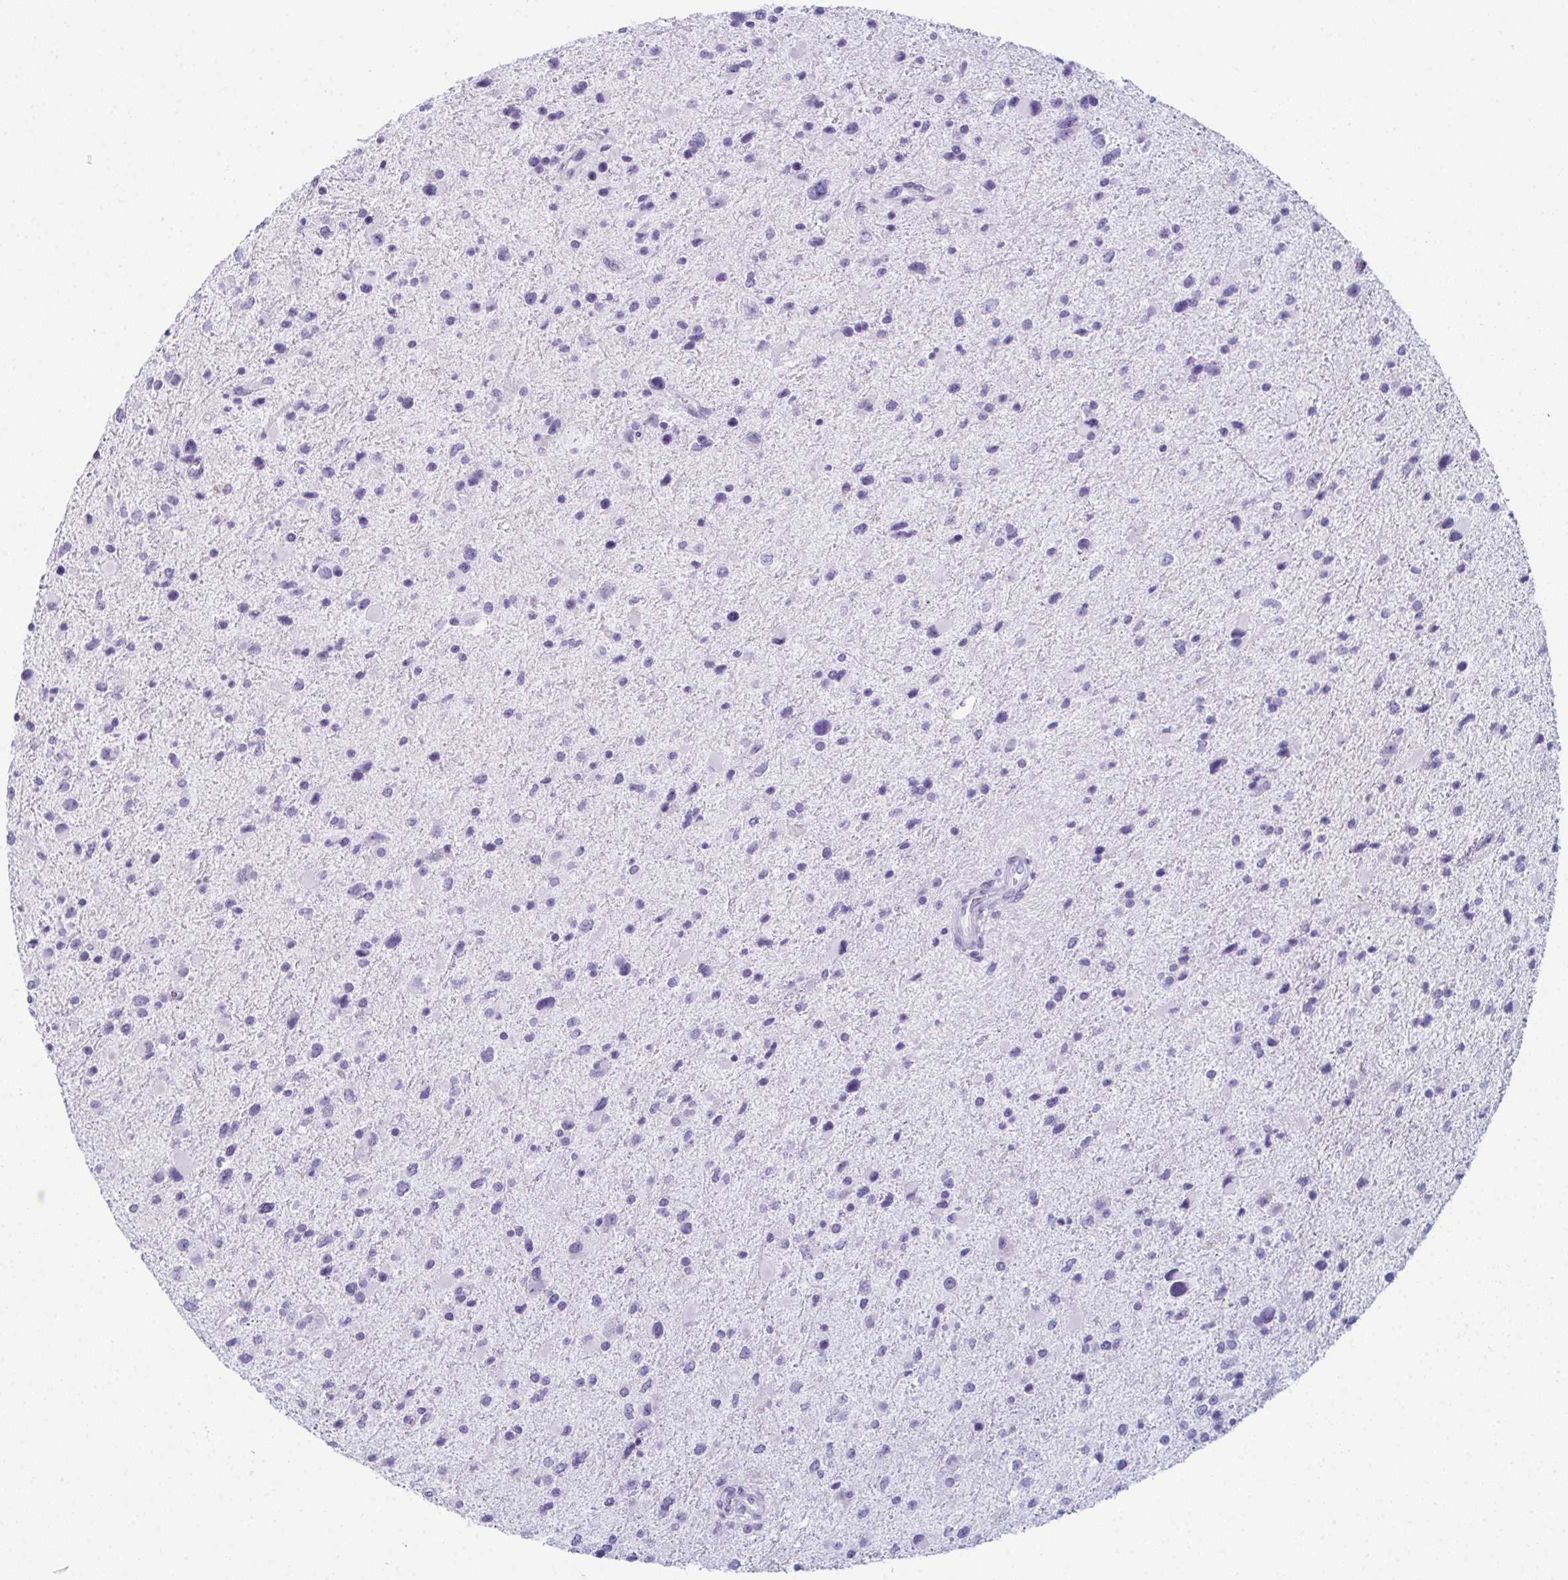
{"staining": {"intensity": "negative", "quantity": "none", "location": "none"}, "tissue": "glioma", "cell_type": "Tumor cells", "image_type": "cancer", "snomed": [{"axis": "morphology", "description": "Glioma, malignant, Low grade"}, {"axis": "topography", "description": "Brain"}], "caption": "There is no significant expression in tumor cells of glioma.", "gene": "ENKUR", "patient": {"sex": "female", "age": 32}}